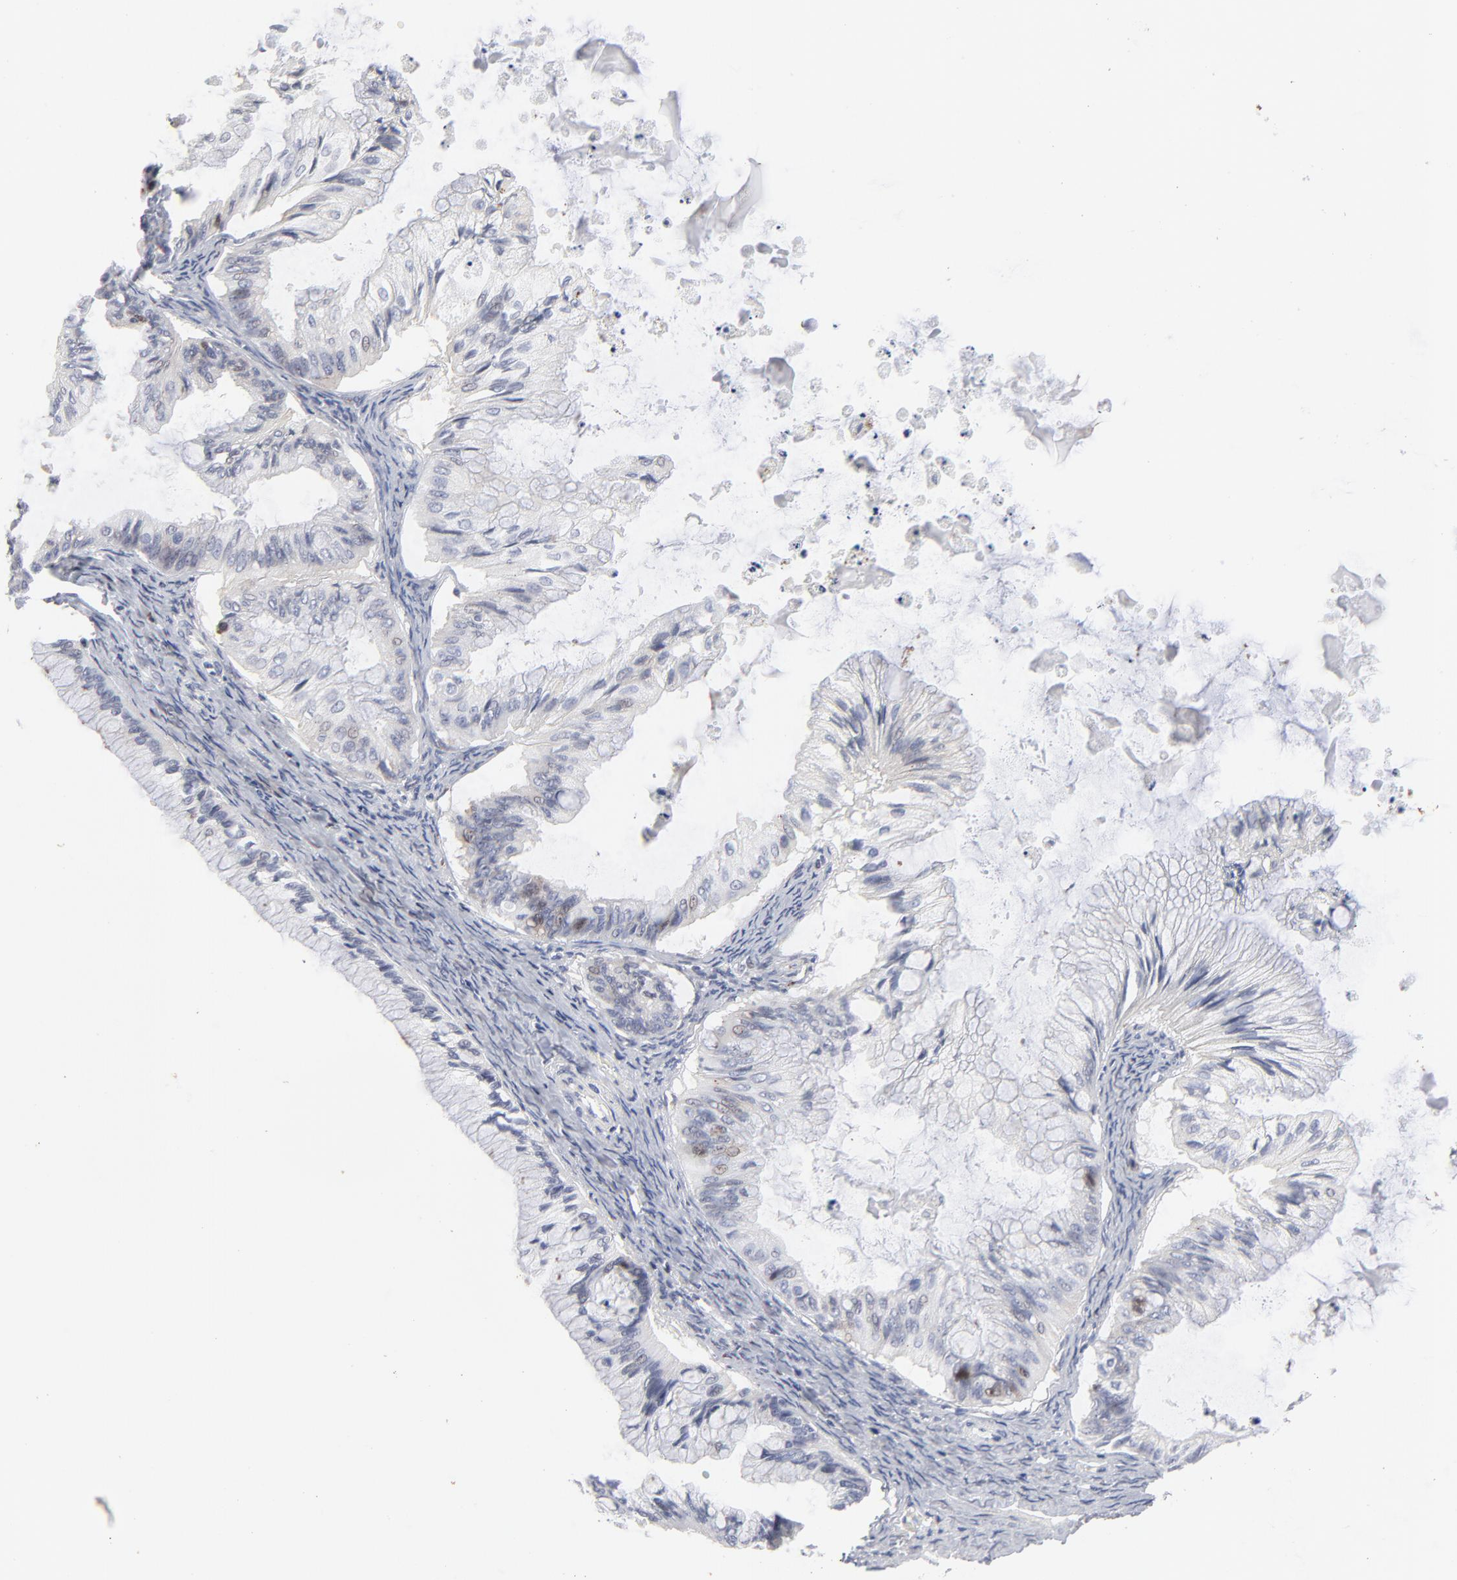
{"staining": {"intensity": "negative", "quantity": "none", "location": "none"}, "tissue": "ovarian cancer", "cell_type": "Tumor cells", "image_type": "cancer", "snomed": [{"axis": "morphology", "description": "Cystadenocarcinoma, mucinous, NOS"}, {"axis": "topography", "description": "Ovary"}], "caption": "Tumor cells show no significant protein expression in mucinous cystadenocarcinoma (ovarian).", "gene": "AURKA", "patient": {"sex": "female", "age": 57}}